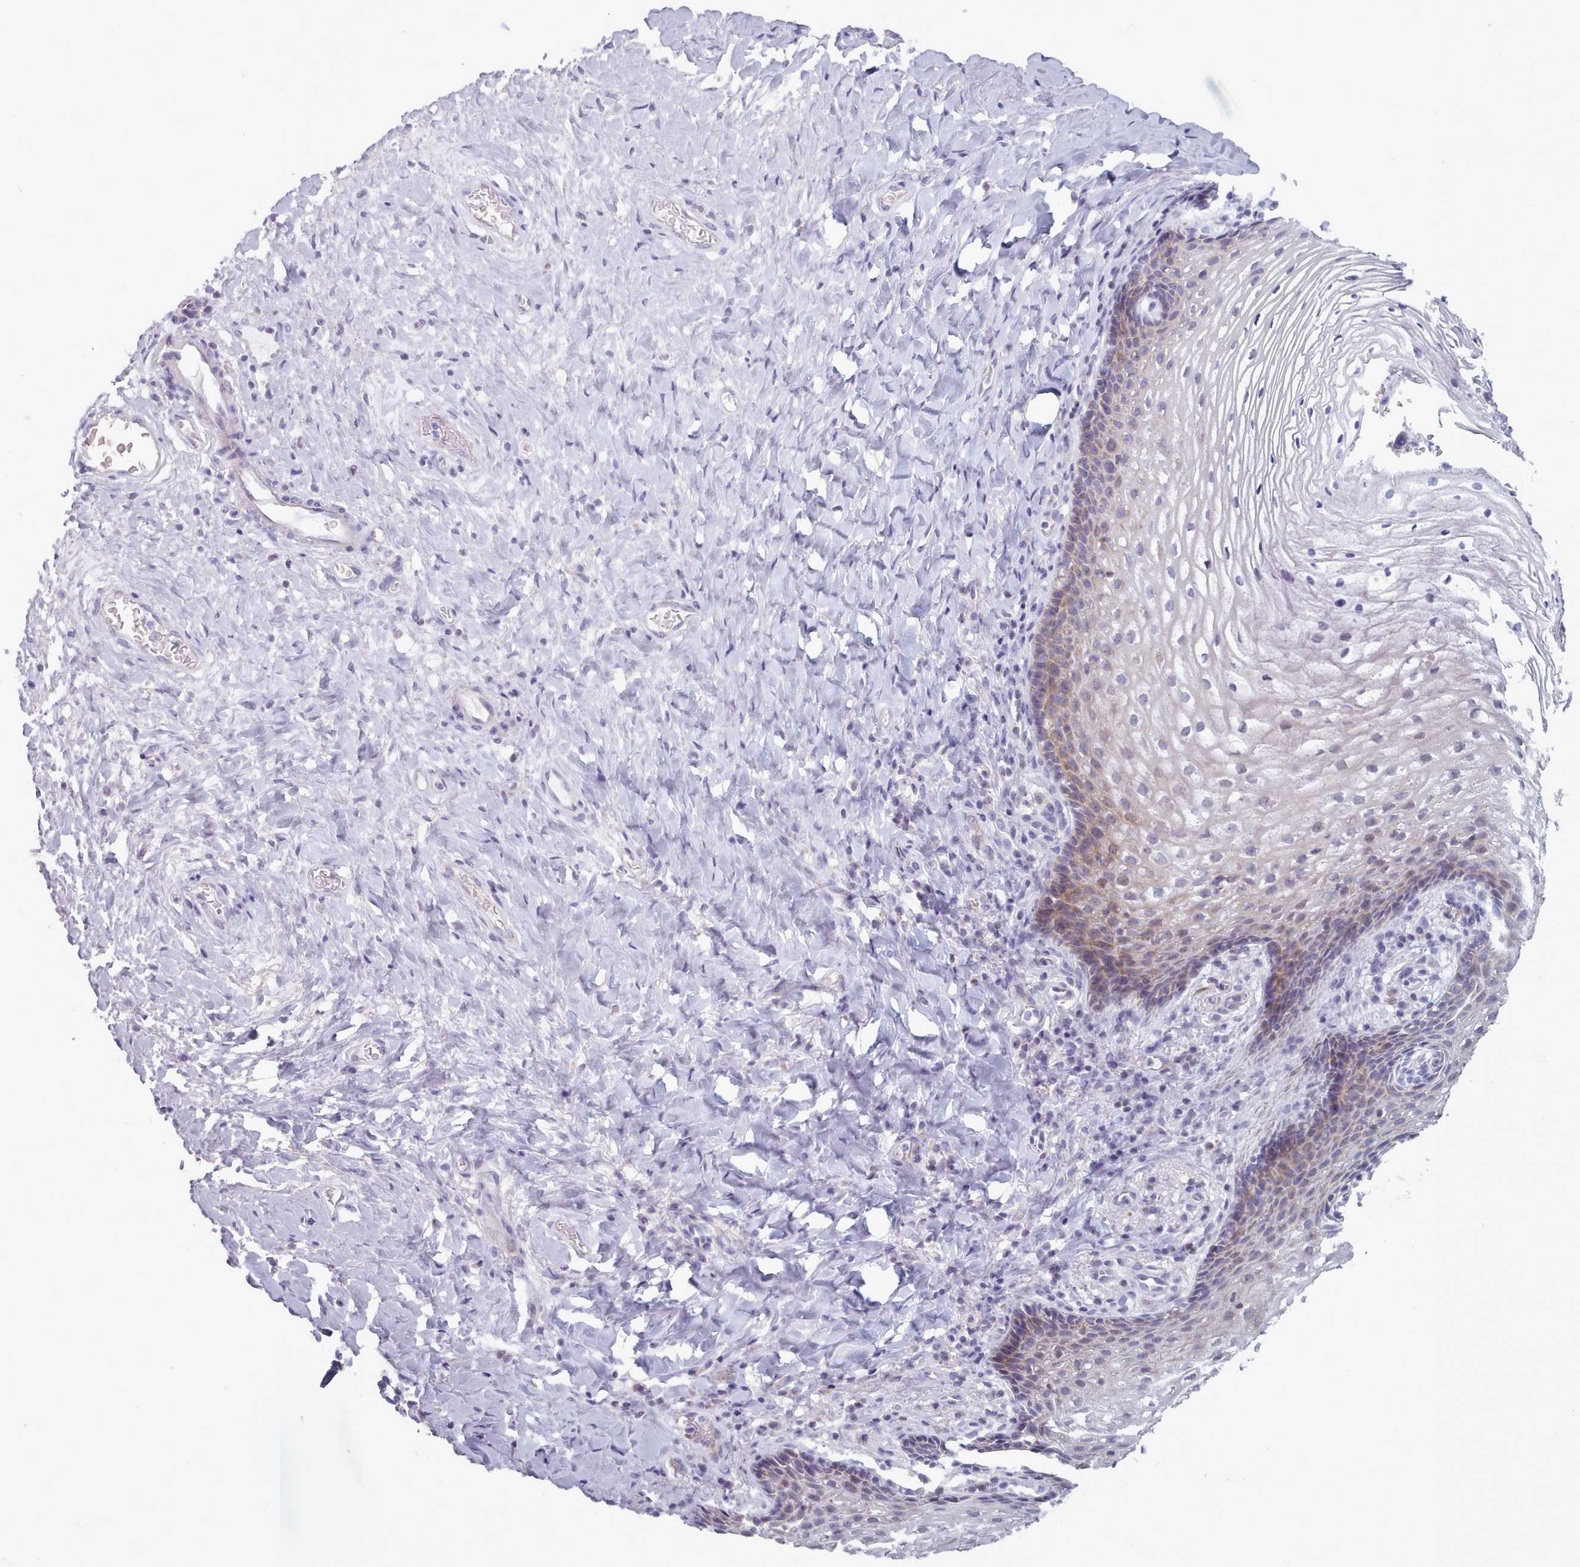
{"staining": {"intensity": "weak", "quantity": "25%-75%", "location": "cytoplasmic/membranous"}, "tissue": "vagina", "cell_type": "Squamous epithelial cells", "image_type": "normal", "snomed": [{"axis": "morphology", "description": "Normal tissue, NOS"}, {"axis": "topography", "description": "Vagina"}], "caption": "The micrograph exhibits immunohistochemical staining of normal vagina. There is weak cytoplasmic/membranous positivity is identified in approximately 25%-75% of squamous epithelial cells. (DAB (3,3'-diaminobenzidine) = brown stain, brightfield microscopy at high magnification).", "gene": "FAM170B", "patient": {"sex": "female", "age": 60}}